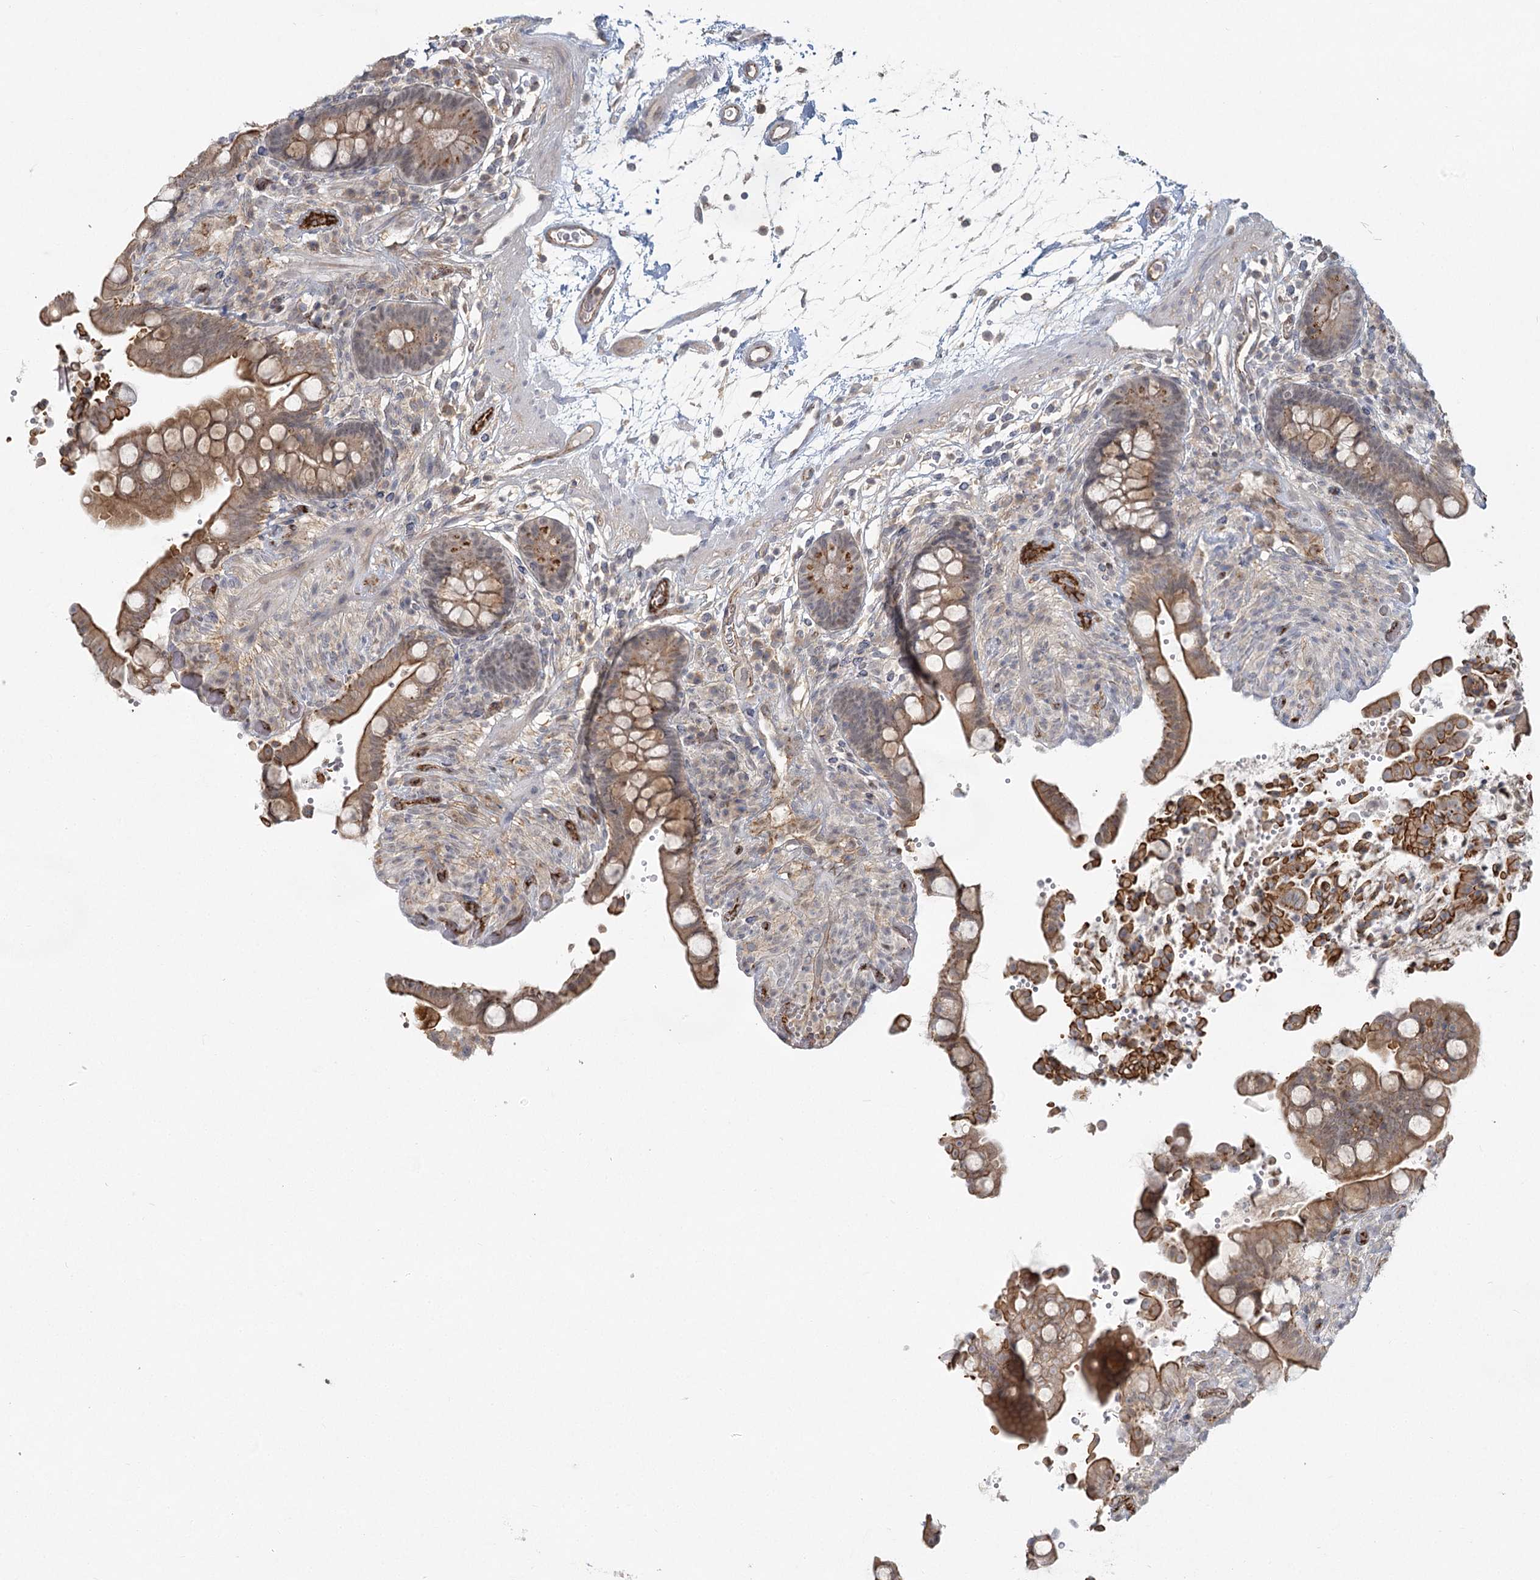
{"staining": {"intensity": "strong", "quantity": ">75%", "location": "cytoplasmic/membranous"}, "tissue": "colon", "cell_type": "Endothelial cells", "image_type": "normal", "snomed": [{"axis": "morphology", "description": "Normal tissue, NOS"}, {"axis": "topography", "description": "Colon"}], "caption": "Immunohistochemistry (IHC) (DAB (3,3'-diaminobenzidine)) staining of unremarkable human colon demonstrates strong cytoplasmic/membranous protein expression in approximately >75% of endothelial cells. The staining was performed using DAB to visualize the protein expression in brown, while the nuclei were stained in blue with hematoxylin (Magnification: 20x).", "gene": "KBTBD4", "patient": {"sex": "male", "age": 73}}